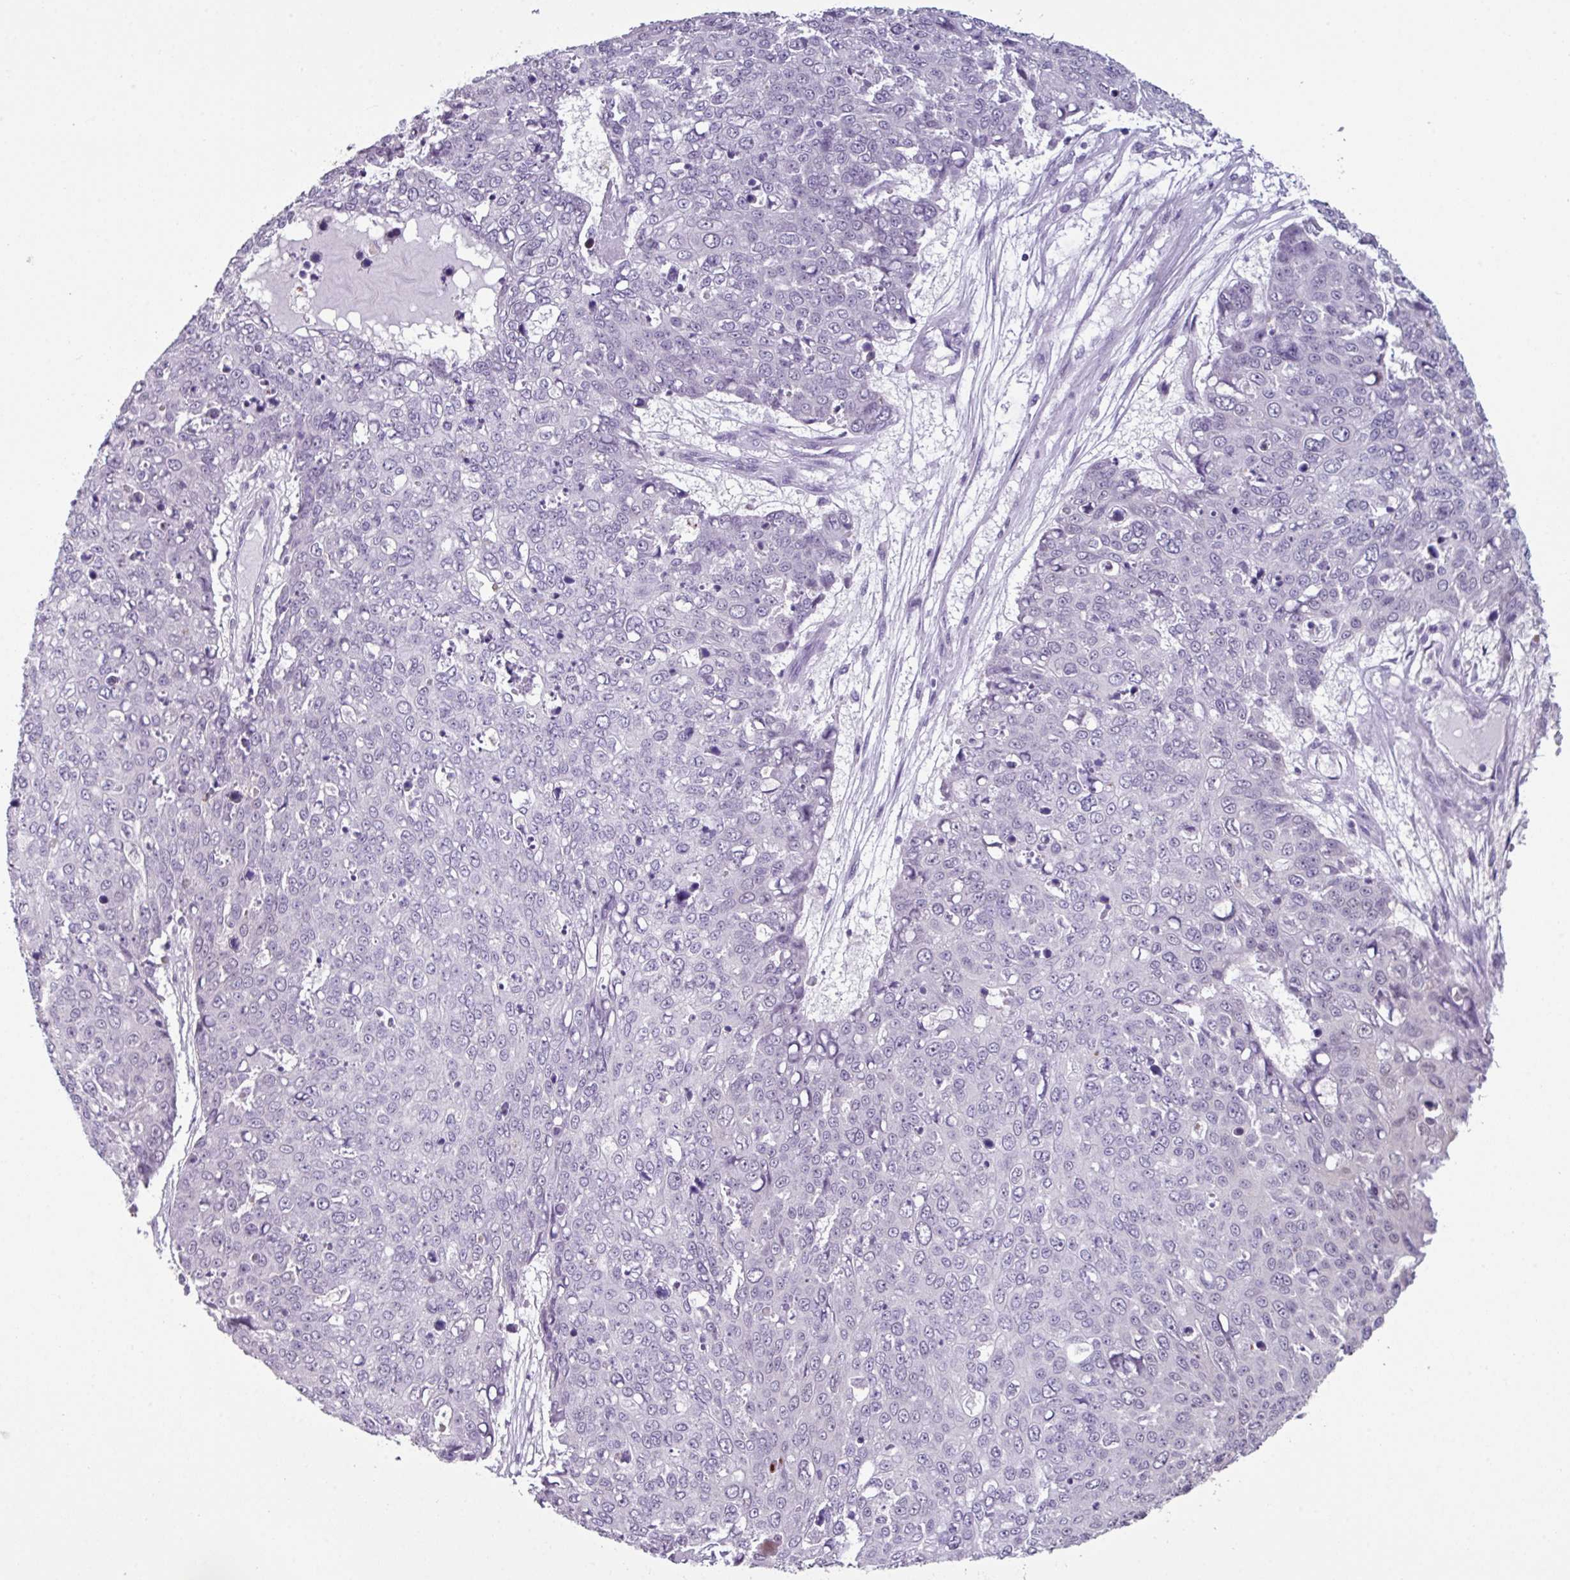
{"staining": {"intensity": "negative", "quantity": "none", "location": "none"}, "tissue": "skin cancer", "cell_type": "Tumor cells", "image_type": "cancer", "snomed": [{"axis": "morphology", "description": "Squamous cell carcinoma, NOS"}, {"axis": "topography", "description": "Skin"}], "caption": "A photomicrograph of human skin squamous cell carcinoma is negative for staining in tumor cells.", "gene": "TTLL12", "patient": {"sex": "male", "age": 71}}